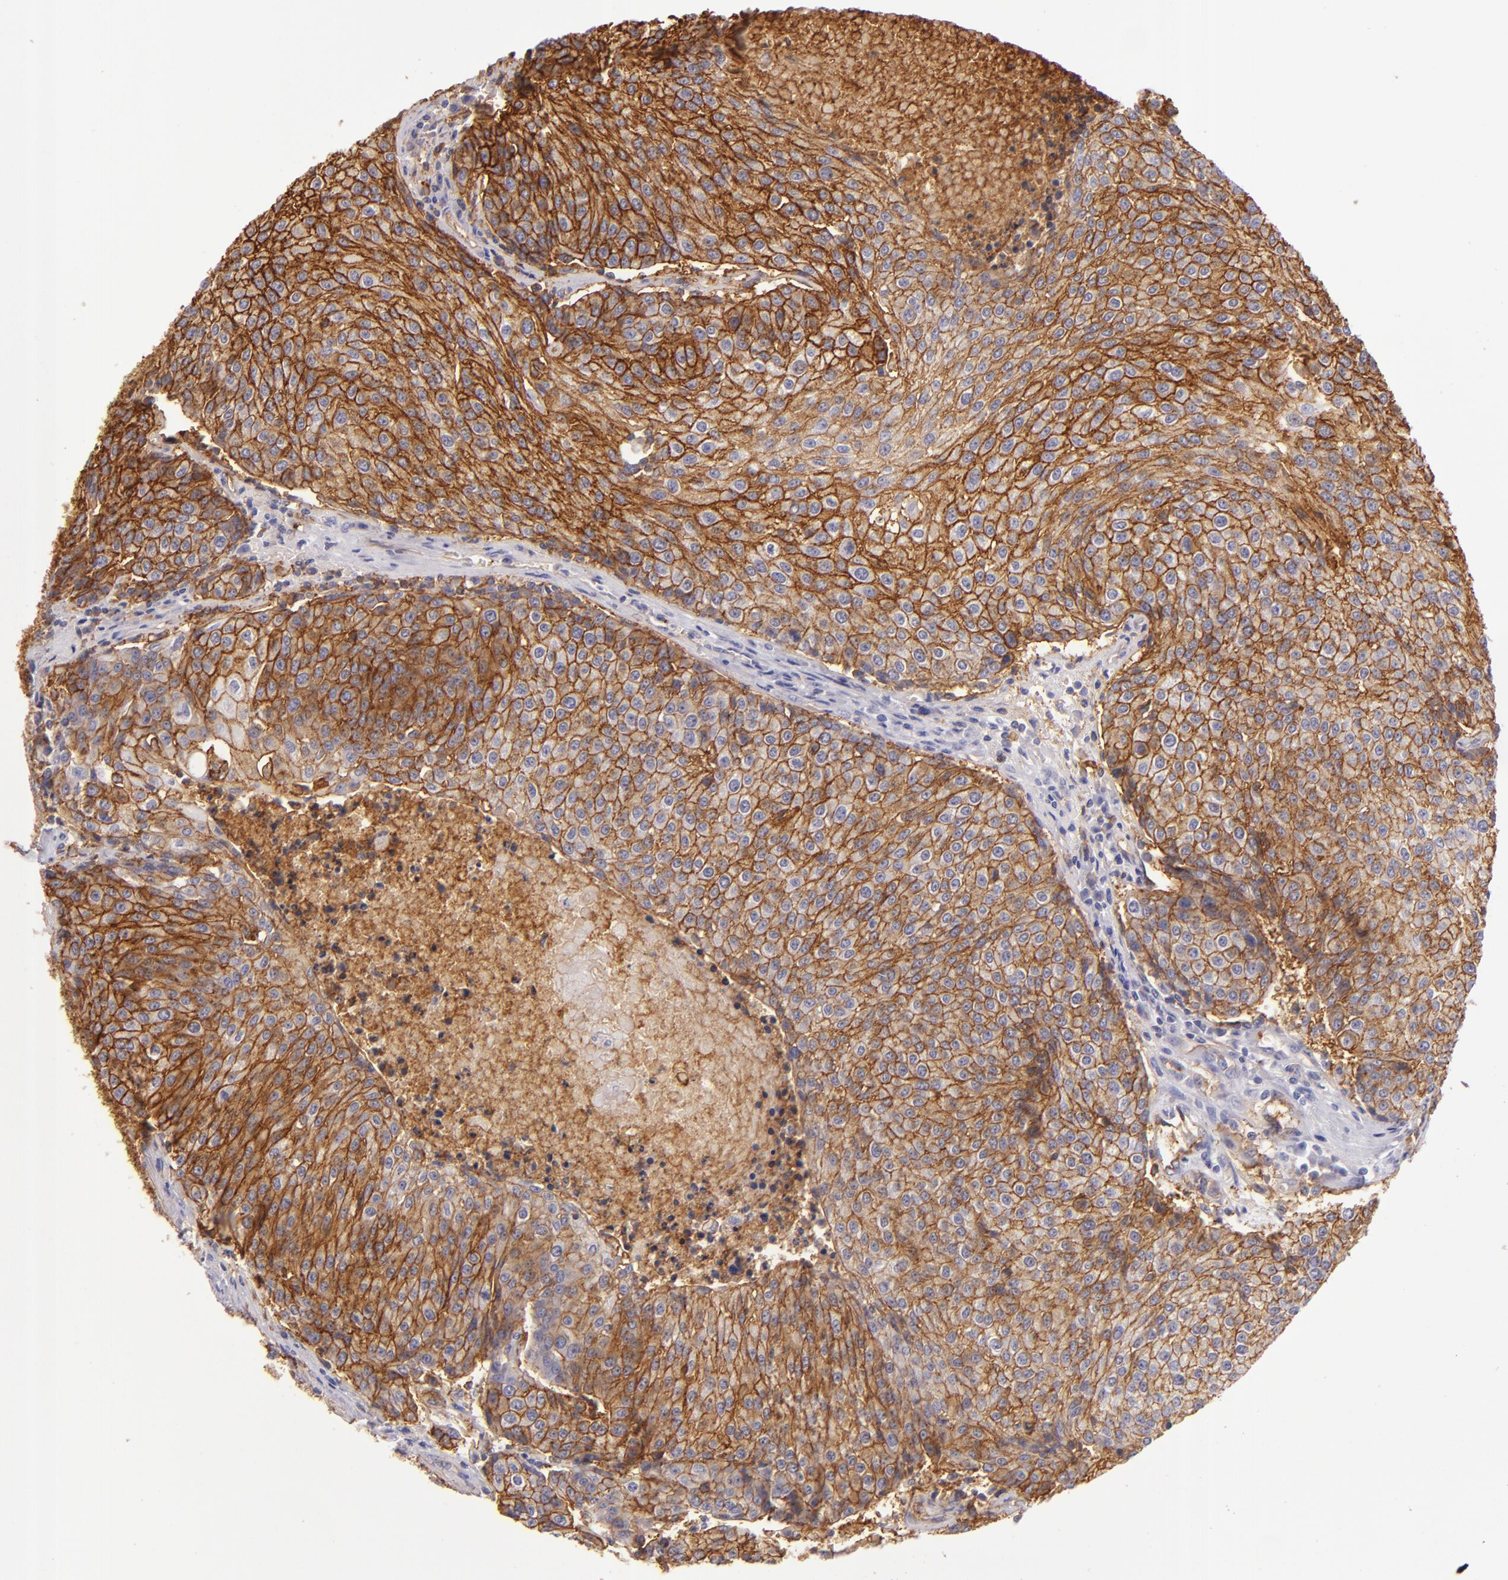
{"staining": {"intensity": "strong", "quantity": ">75%", "location": "cytoplasmic/membranous"}, "tissue": "urothelial cancer", "cell_type": "Tumor cells", "image_type": "cancer", "snomed": [{"axis": "morphology", "description": "Urothelial carcinoma, High grade"}, {"axis": "topography", "description": "Urinary bladder"}], "caption": "IHC histopathology image of neoplastic tissue: high-grade urothelial carcinoma stained using immunohistochemistry demonstrates high levels of strong protein expression localized specifically in the cytoplasmic/membranous of tumor cells, appearing as a cytoplasmic/membranous brown color.", "gene": "CD9", "patient": {"sex": "female", "age": 85}}